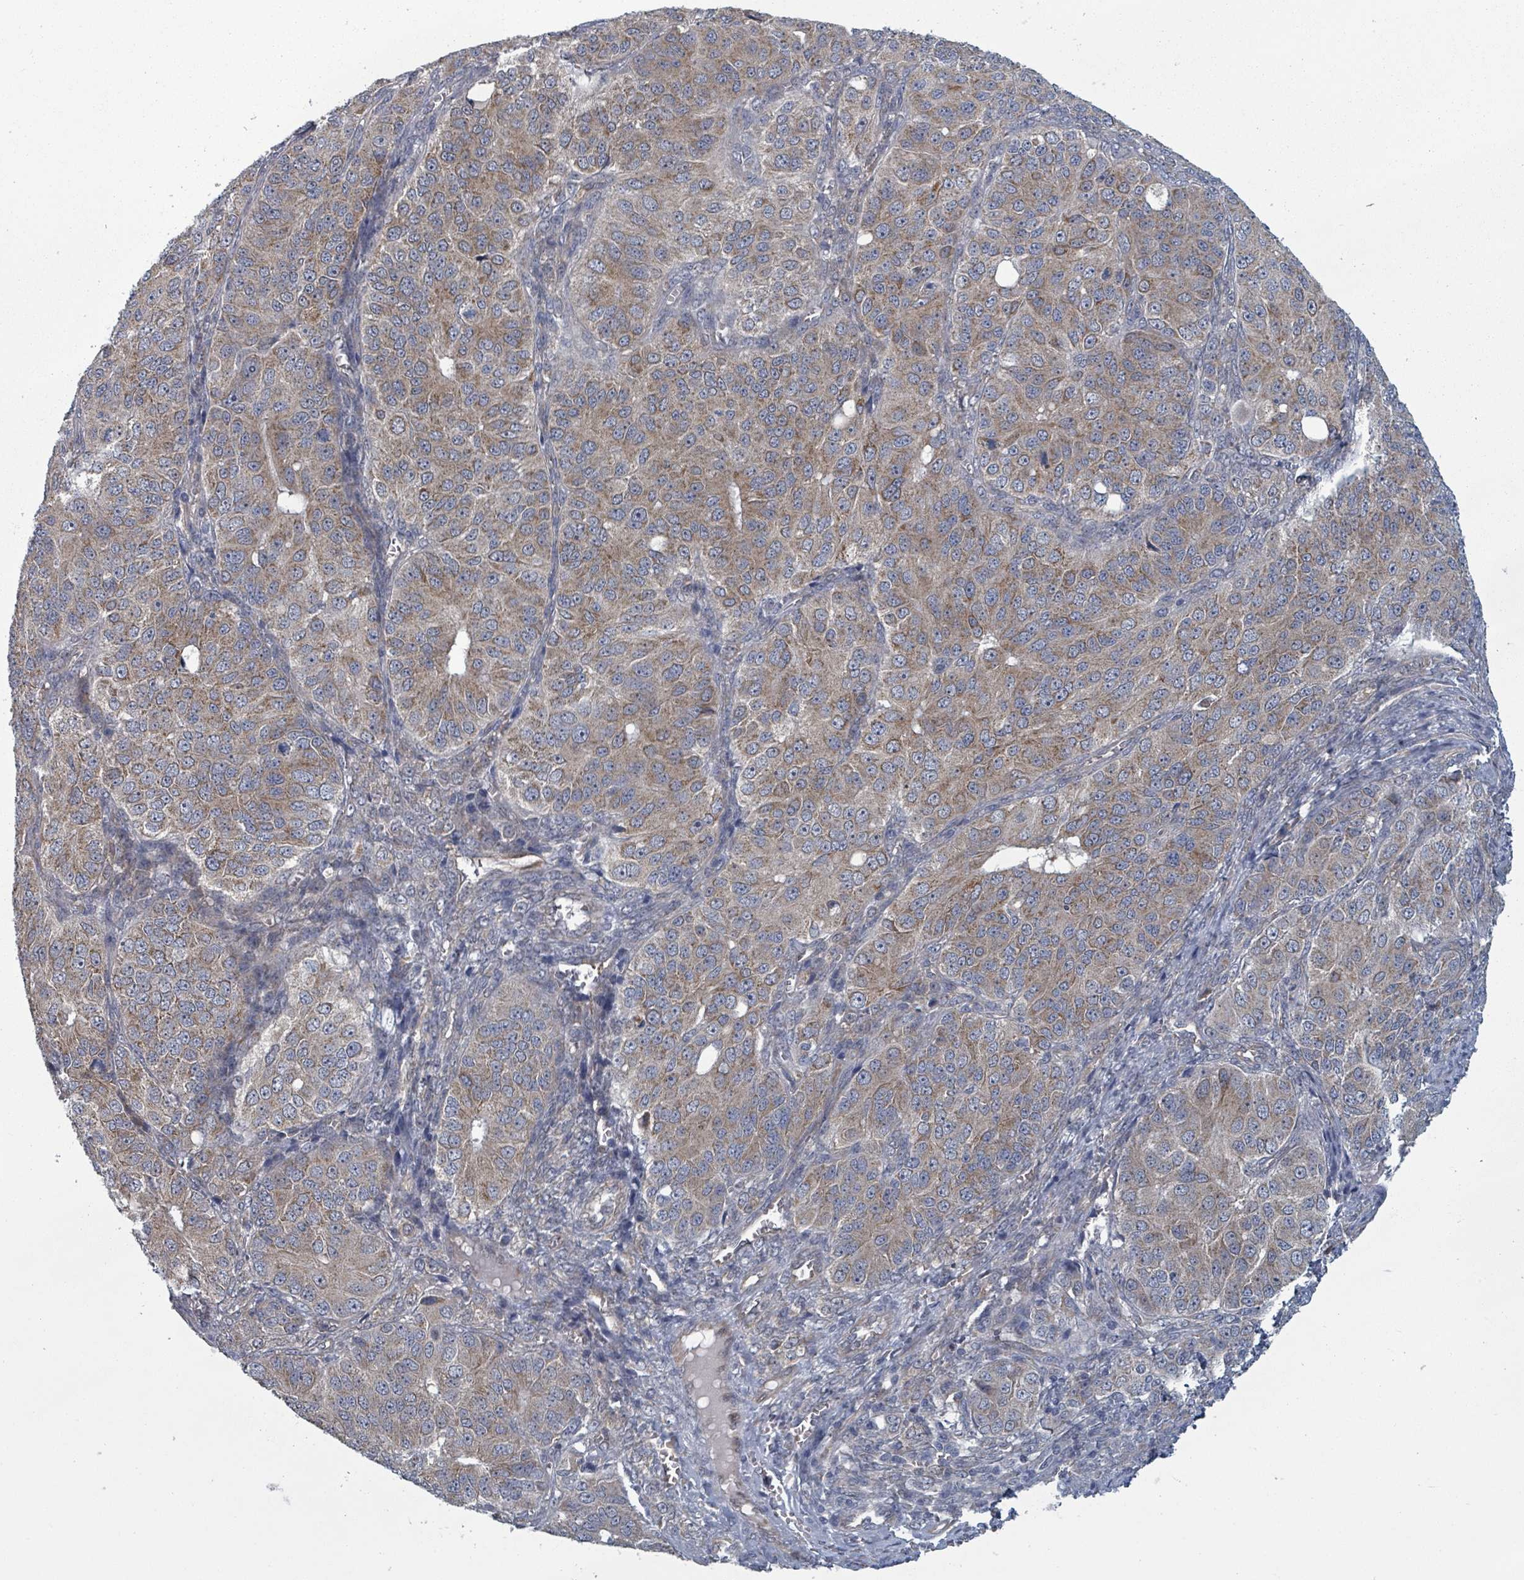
{"staining": {"intensity": "moderate", "quantity": ">75%", "location": "cytoplasmic/membranous"}, "tissue": "ovarian cancer", "cell_type": "Tumor cells", "image_type": "cancer", "snomed": [{"axis": "morphology", "description": "Carcinoma, endometroid"}, {"axis": "topography", "description": "Ovary"}], "caption": "Protein analysis of ovarian cancer (endometroid carcinoma) tissue shows moderate cytoplasmic/membranous expression in approximately >75% of tumor cells.", "gene": "FKBP1A", "patient": {"sex": "female", "age": 51}}